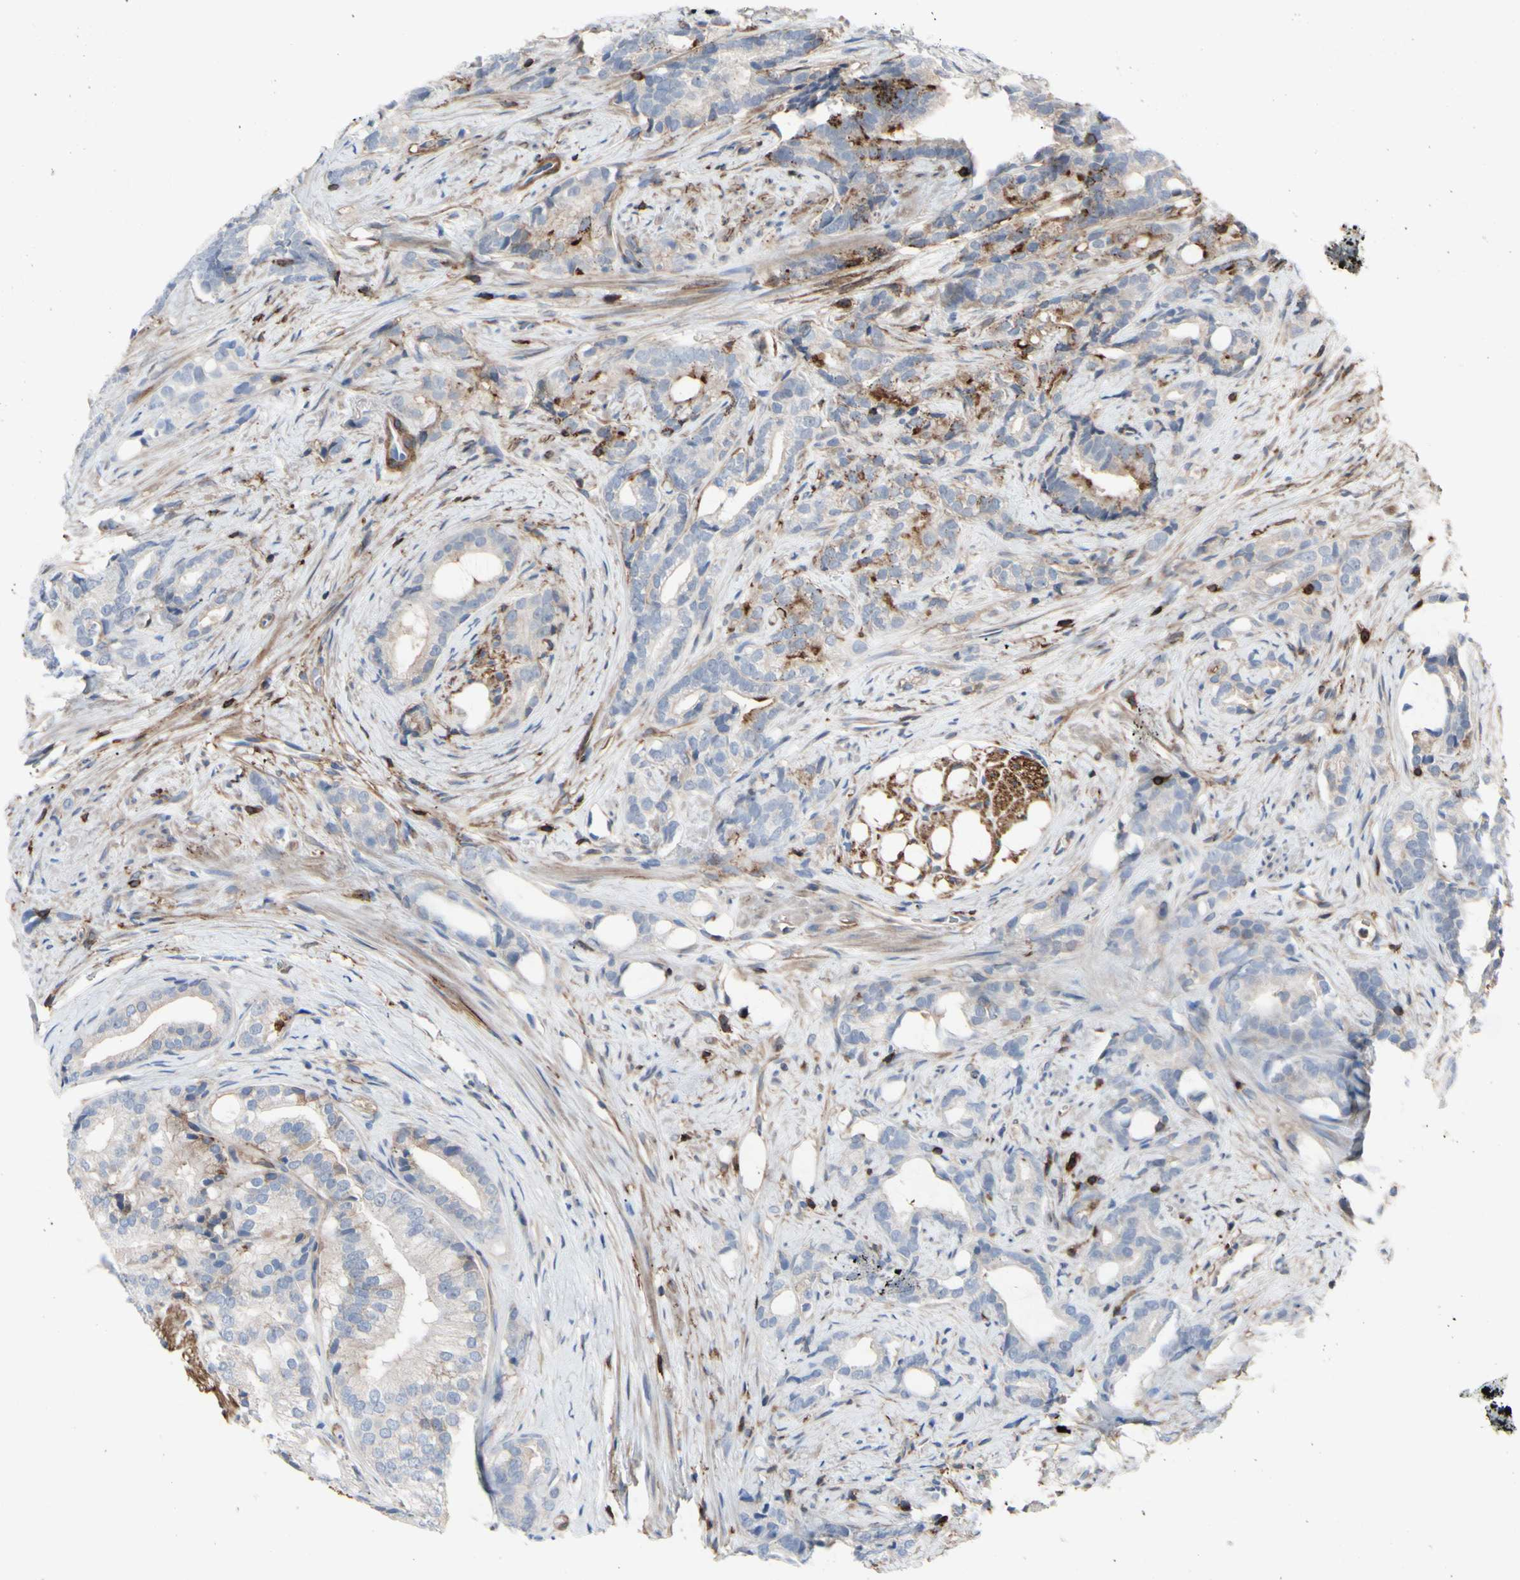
{"staining": {"intensity": "weak", "quantity": ">75%", "location": "cytoplasmic/membranous"}, "tissue": "prostate cancer", "cell_type": "Tumor cells", "image_type": "cancer", "snomed": [{"axis": "morphology", "description": "Adenocarcinoma, Low grade"}, {"axis": "topography", "description": "Prostate"}], "caption": "The micrograph exhibits staining of low-grade adenocarcinoma (prostate), revealing weak cytoplasmic/membranous protein positivity (brown color) within tumor cells. Using DAB (brown) and hematoxylin (blue) stains, captured at high magnification using brightfield microscopy.", "gene": "ANXA6", "patient": {"sex": "male", "age": 58}}